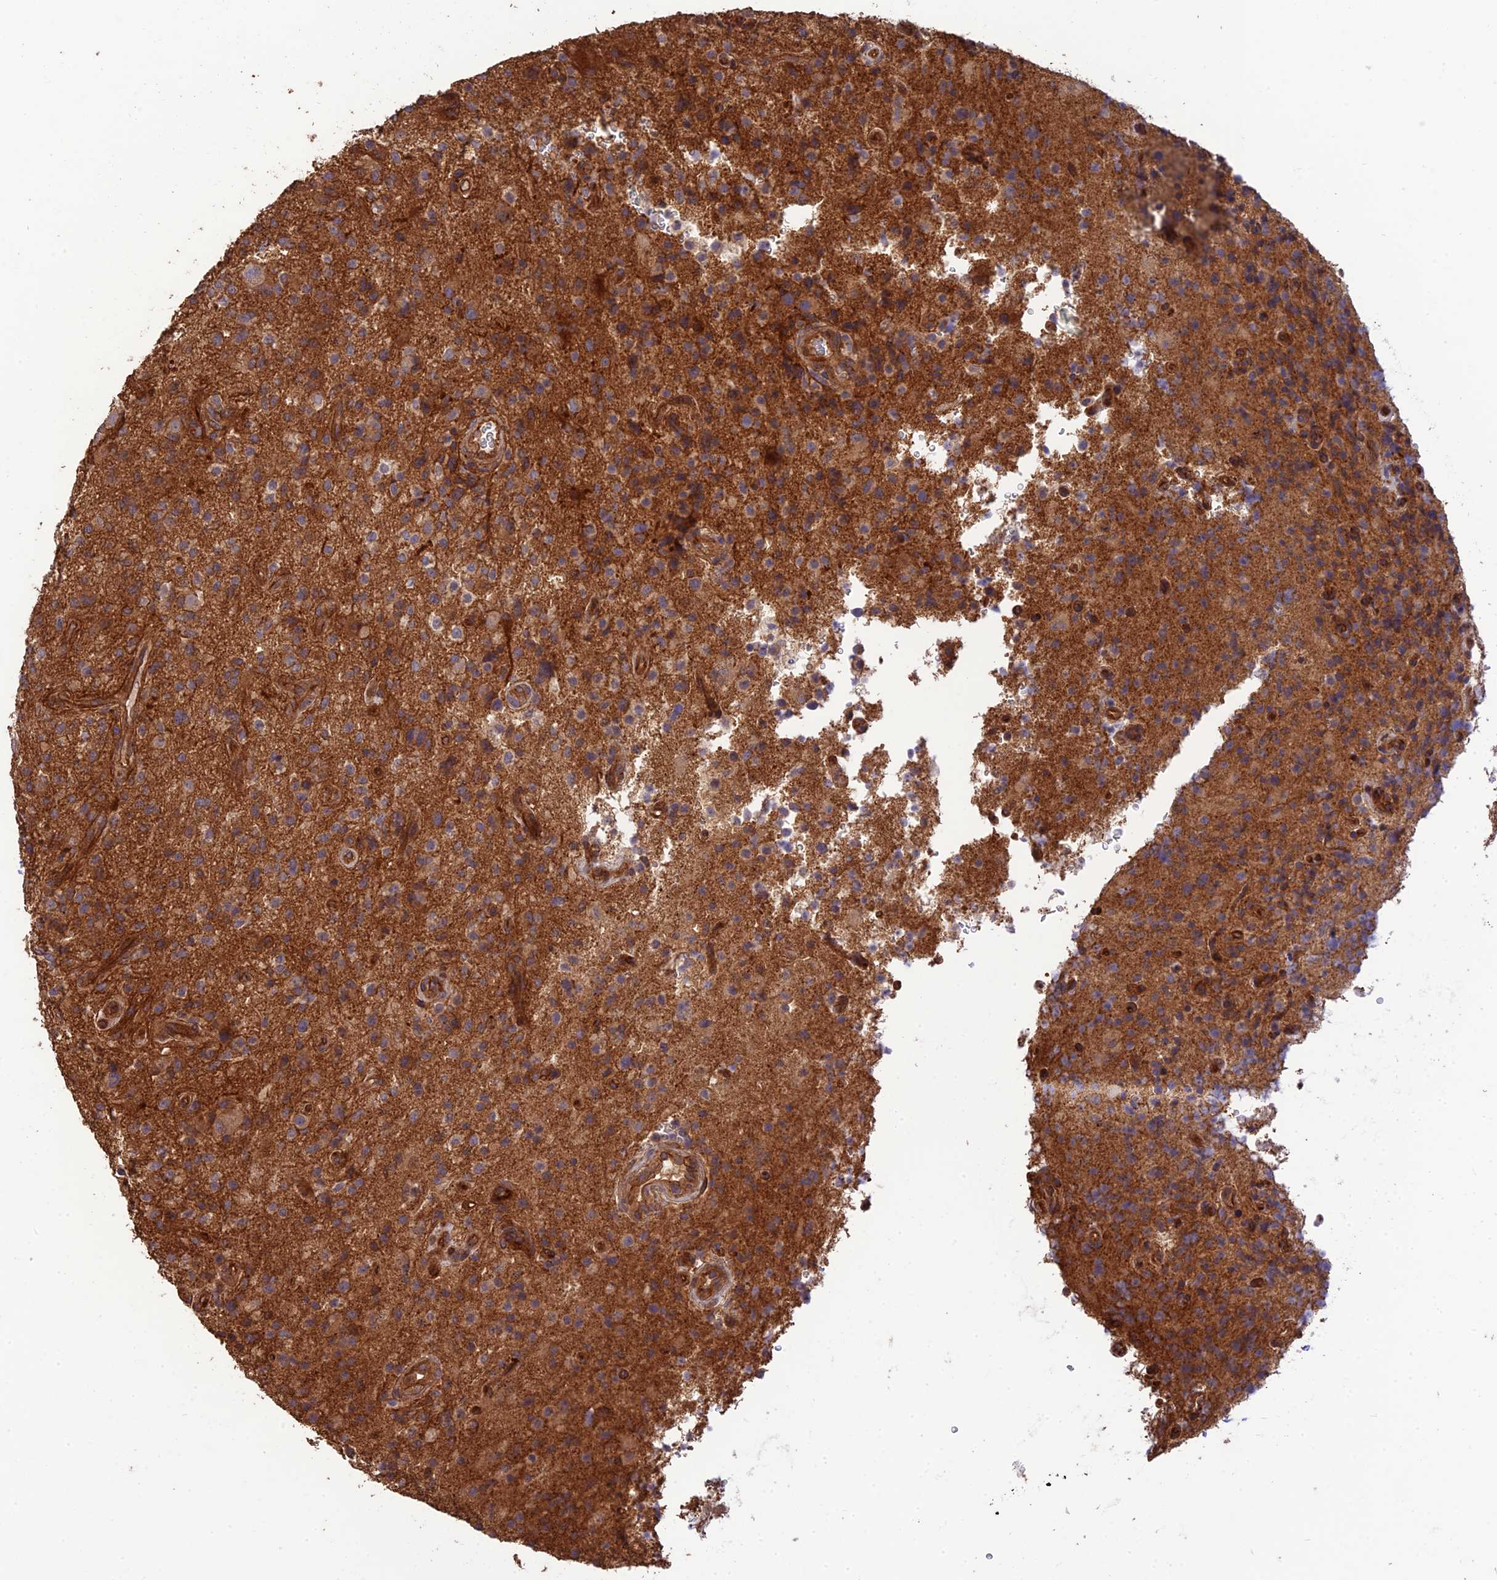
{"staining": {"intensity": "moderate", "quantity": "25%-75%", "location": "cytoplasmic/membranous"}, "tissue": "glioma", "cell_type": "Tumor cells", "image_type": "cancer", "snomed": [{"axis": "morphology", "description": "Glioma, malignant, High grade"}, {"axis": "topography", "description": "Brain"}], "caption": "Protein expression analysis of human high-grade glioma (malignant) reveals moderate cytoplasmic/membranous staining in about 25%-75% of tumor cells.", "gene": "HOMER2", "patient": {"sex": "male", "age": 47}}